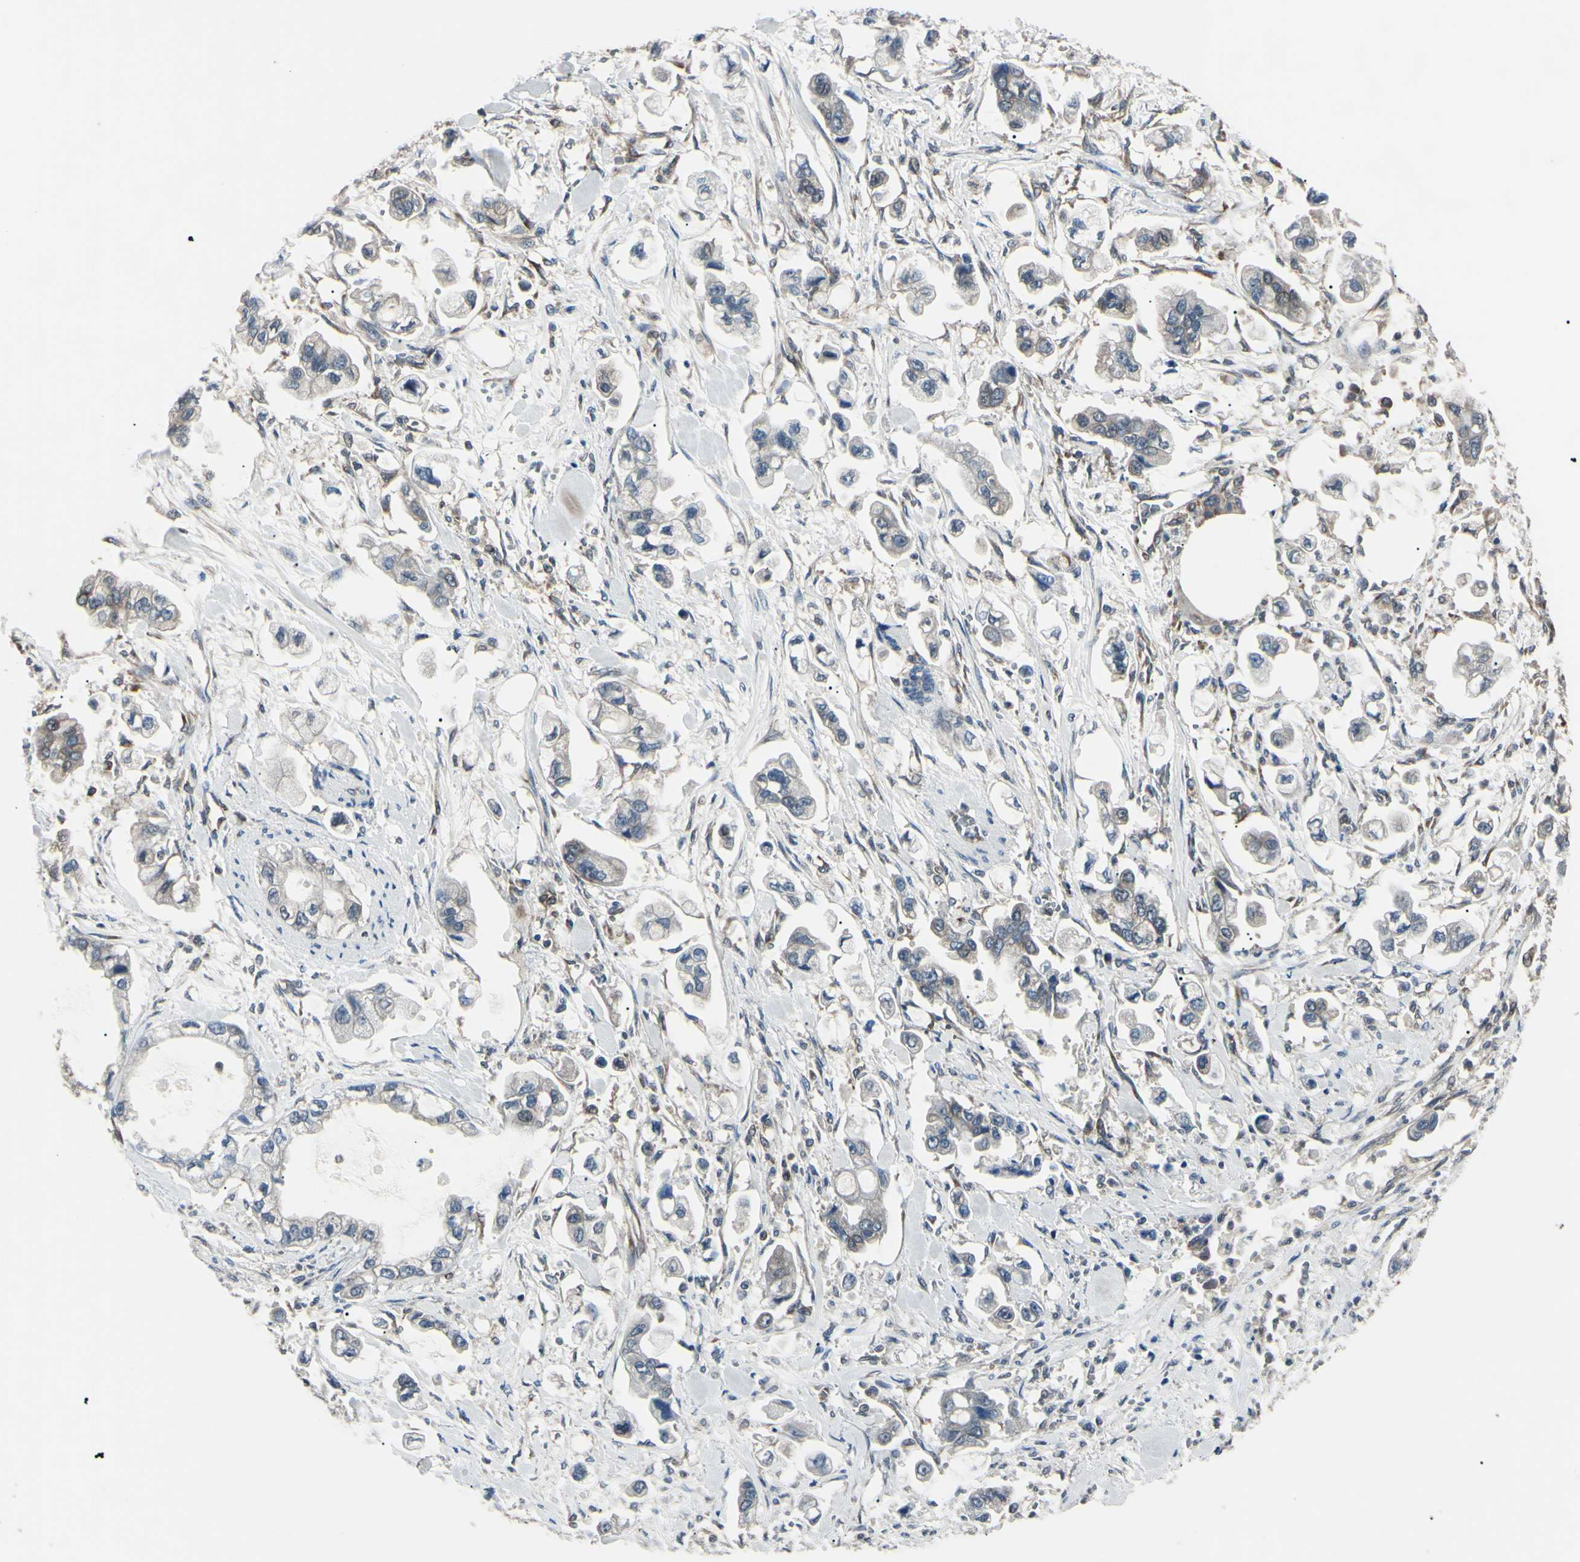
{"staining": {"intensity": "weak", "quantity": "<25%", "location": "cytoplasmic/membranous"}, "tissue": "stomach cancer", "cell_type": "Tumor cells", "image_type": "cancer", "snomed": [{"axis": "morphology", "description": "Adenocarcinoma, NOS"}, {"axis": "topography", "description": "Stomach"}], "caption": "DAB immunohistochemical staining of stomach adenocarcinoma shows no significant staining in tumor cells.", "gene": "MAPRE1", "patient": {"sex": "male", "age": 62}}